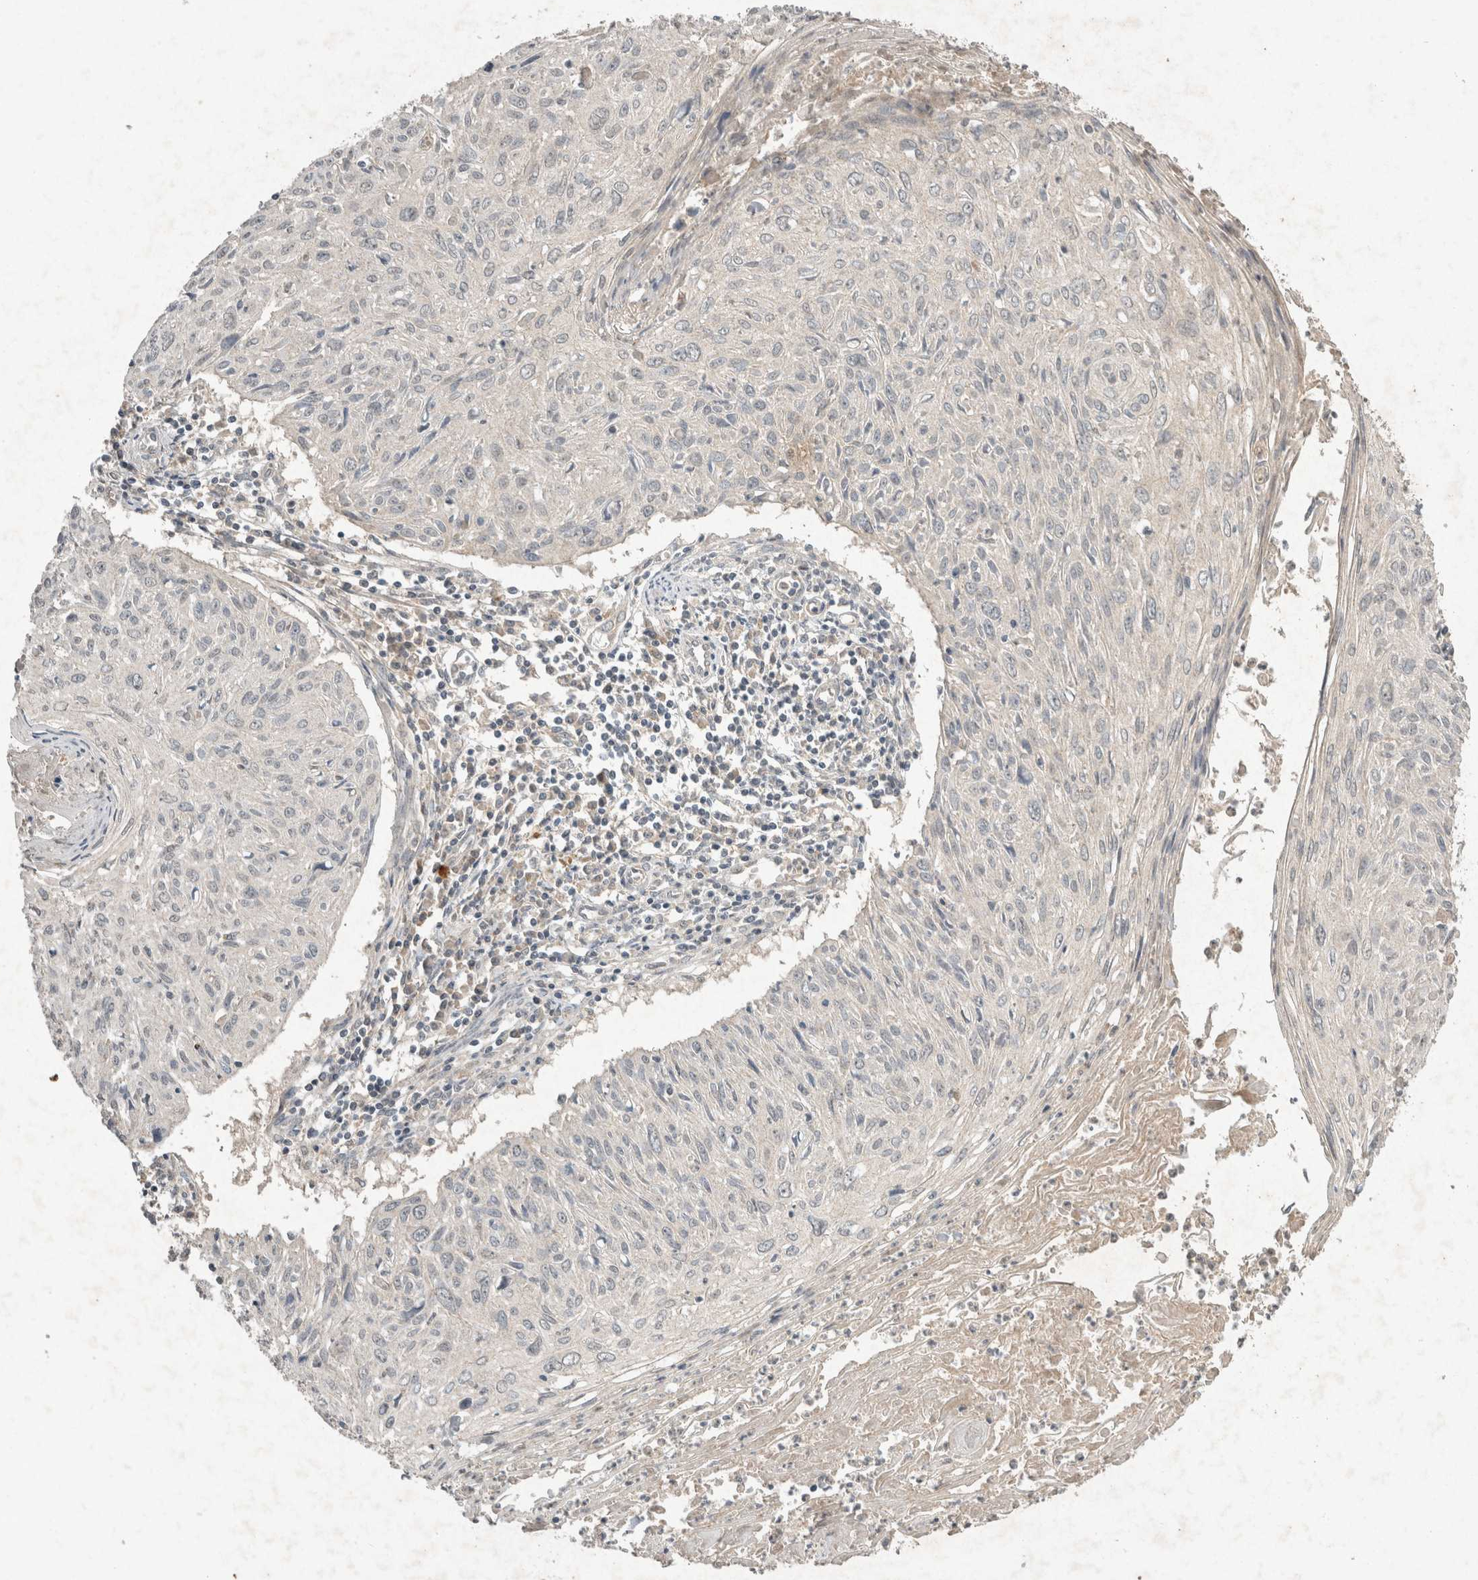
{"staining": {"intensity": "negative", "quantity": "none", "location": "none"}, "tissue": "cervical cancer", "cell_type": "Tumor cells", "image_type": "cancer", "snomed": [{"axis": "morphology", "description": "Squamous cell carcinoma, NOS"}, {"axis": "topography", "description": "Cervix"}], "caption": "Immunohistochemistry of cervical cancer (squamous cell carcinoma) displays no staining in tumor cells. Brightfield microscopy of IHC stained with DAB (3,3'-diaminobenzidine) (brown) and hematoxylin (blue), captured at high magnification.", "gene": "LOXL2", "patient": {"sex": "female", "age": 51}}